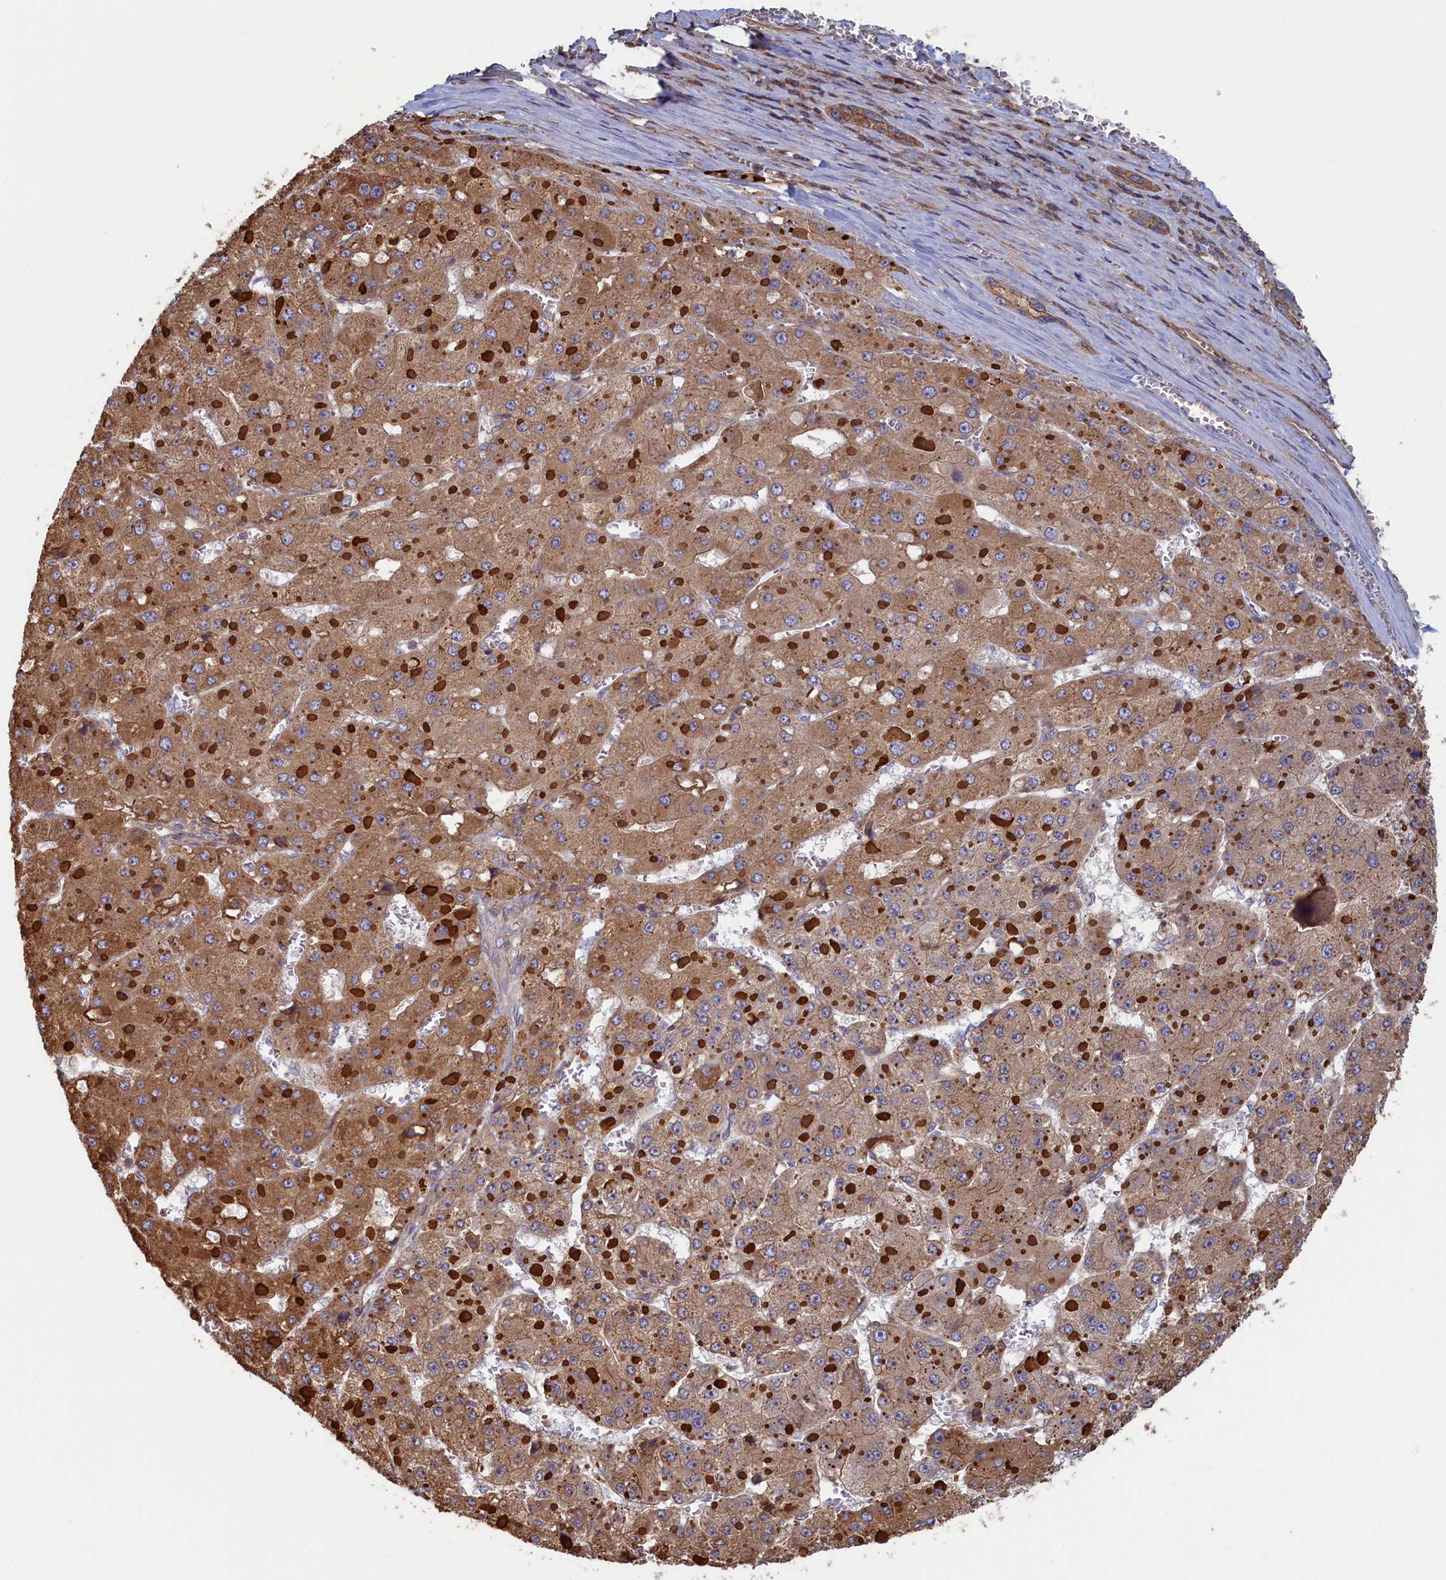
{"staining": {"intensity": "moderate", "quantity": ">75%", "location": "cytoplasmic/membranous"}, "tissue": "liver cancer", "cell_type": "Tumor cells", "image_type": "cancer", "snomed": [{"axis": "morphology", "description": "Carcinoma, Hepatocellular, NOS"}, {"axis": "topography", "description": "Liver"}], "caption": "An immunohistochemistry micrograph of neoplastic tissue is shown. Protein staining in brown highlights moderate cytoplasmic/membranous positivity in liver cancer (hepatocellular carcinoma) within tumor cells.", "gene": "RILPL1", "patient": {"sex": "female", "age": 73}}